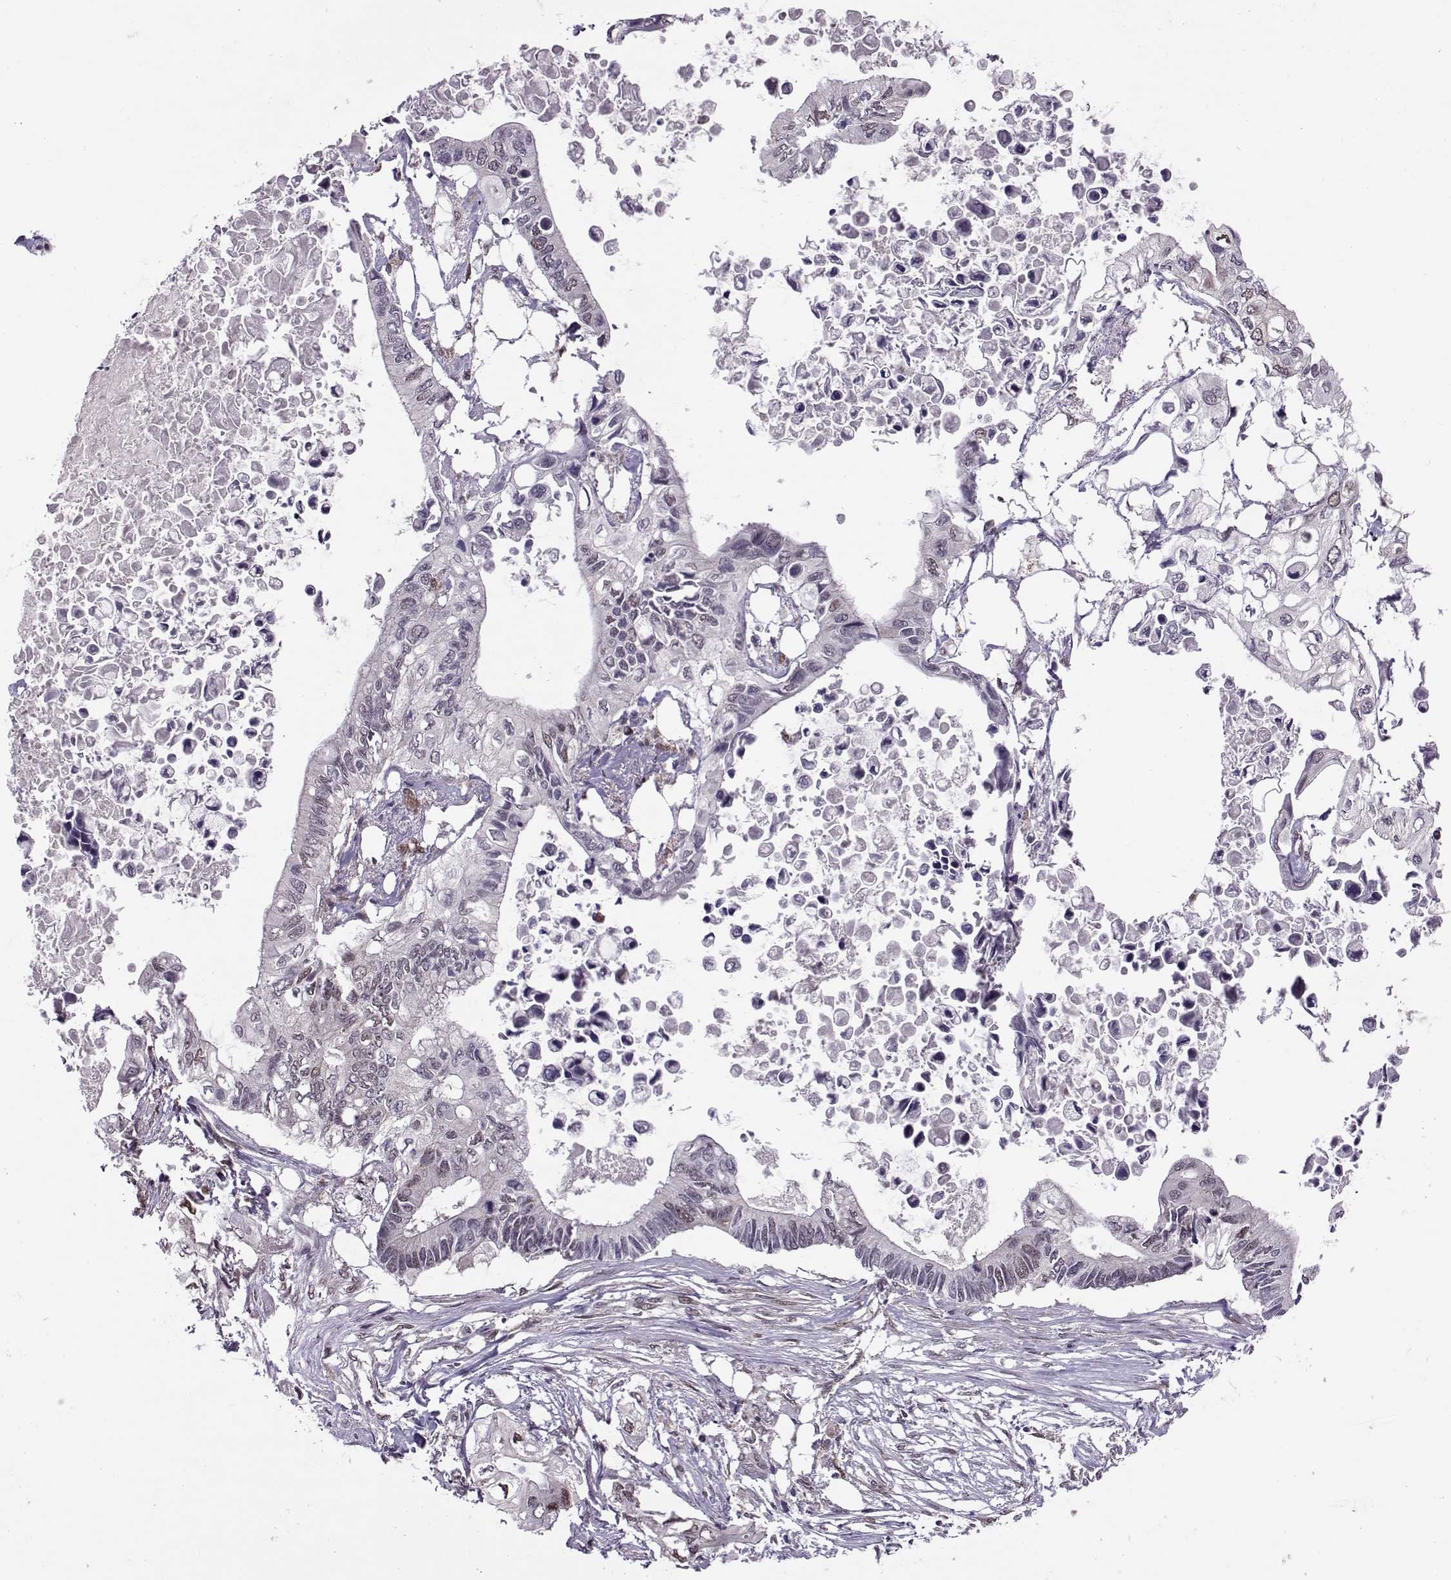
{"staining": {"intensity": "weak", "quantity": "<25%", "location": "nuclear"}, "tissue": "pancreatic cancer", "cell_type": "Tumor cells", "image_type": "cancer", "snomed": [{"axis": "morphology", "description": "Adenocarcinoma, NOS"}, {"axis": "topography", "description": "Pancreas"}], "caption": "Micrograph shows no protein positivity in tumor cells of pancreatic cancer tissue.", "gene": "CDK4", "patient": {"sex": "female", "age": 63}}